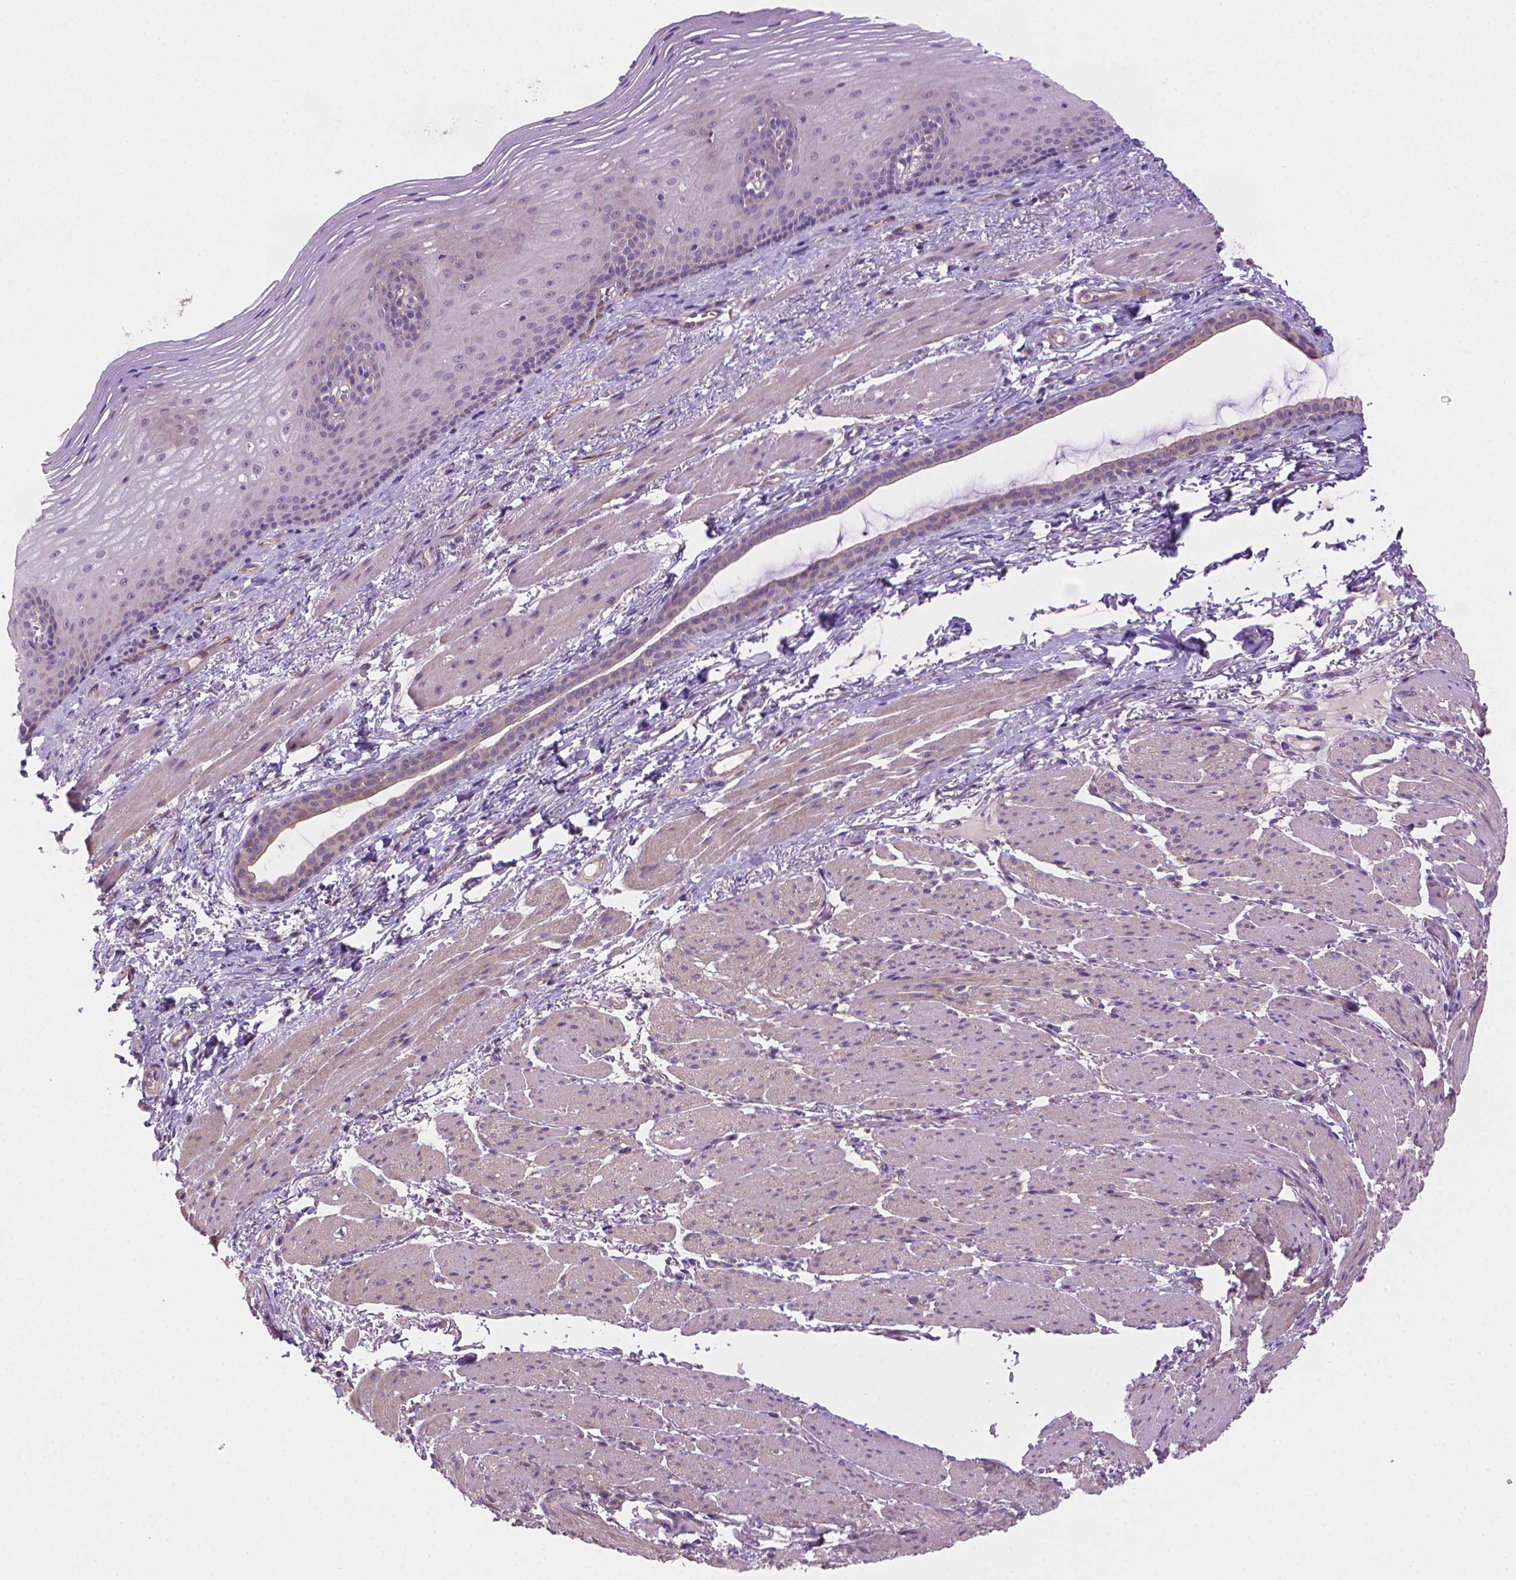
{"staining": {"intensity": "negative", "quantity": "none", "location": "none"}, "tissue": "esophagus", "cell_type": "Squamous epithelial cells", "image_type": "normal", "snomed": [{"axis": "morphology", "description": "Normal tissue, NOS"}, {"axis": "topography", "description": "Esophagus"}], "caption": "Immunohistochemistry micrograph of benign esophagus: esophagus stained with DAB exhibits no significant protein positivity in squamous epithelial cells.", "gene": "AMMECR1L", "patient": {"sex": "male", "age": 76}}